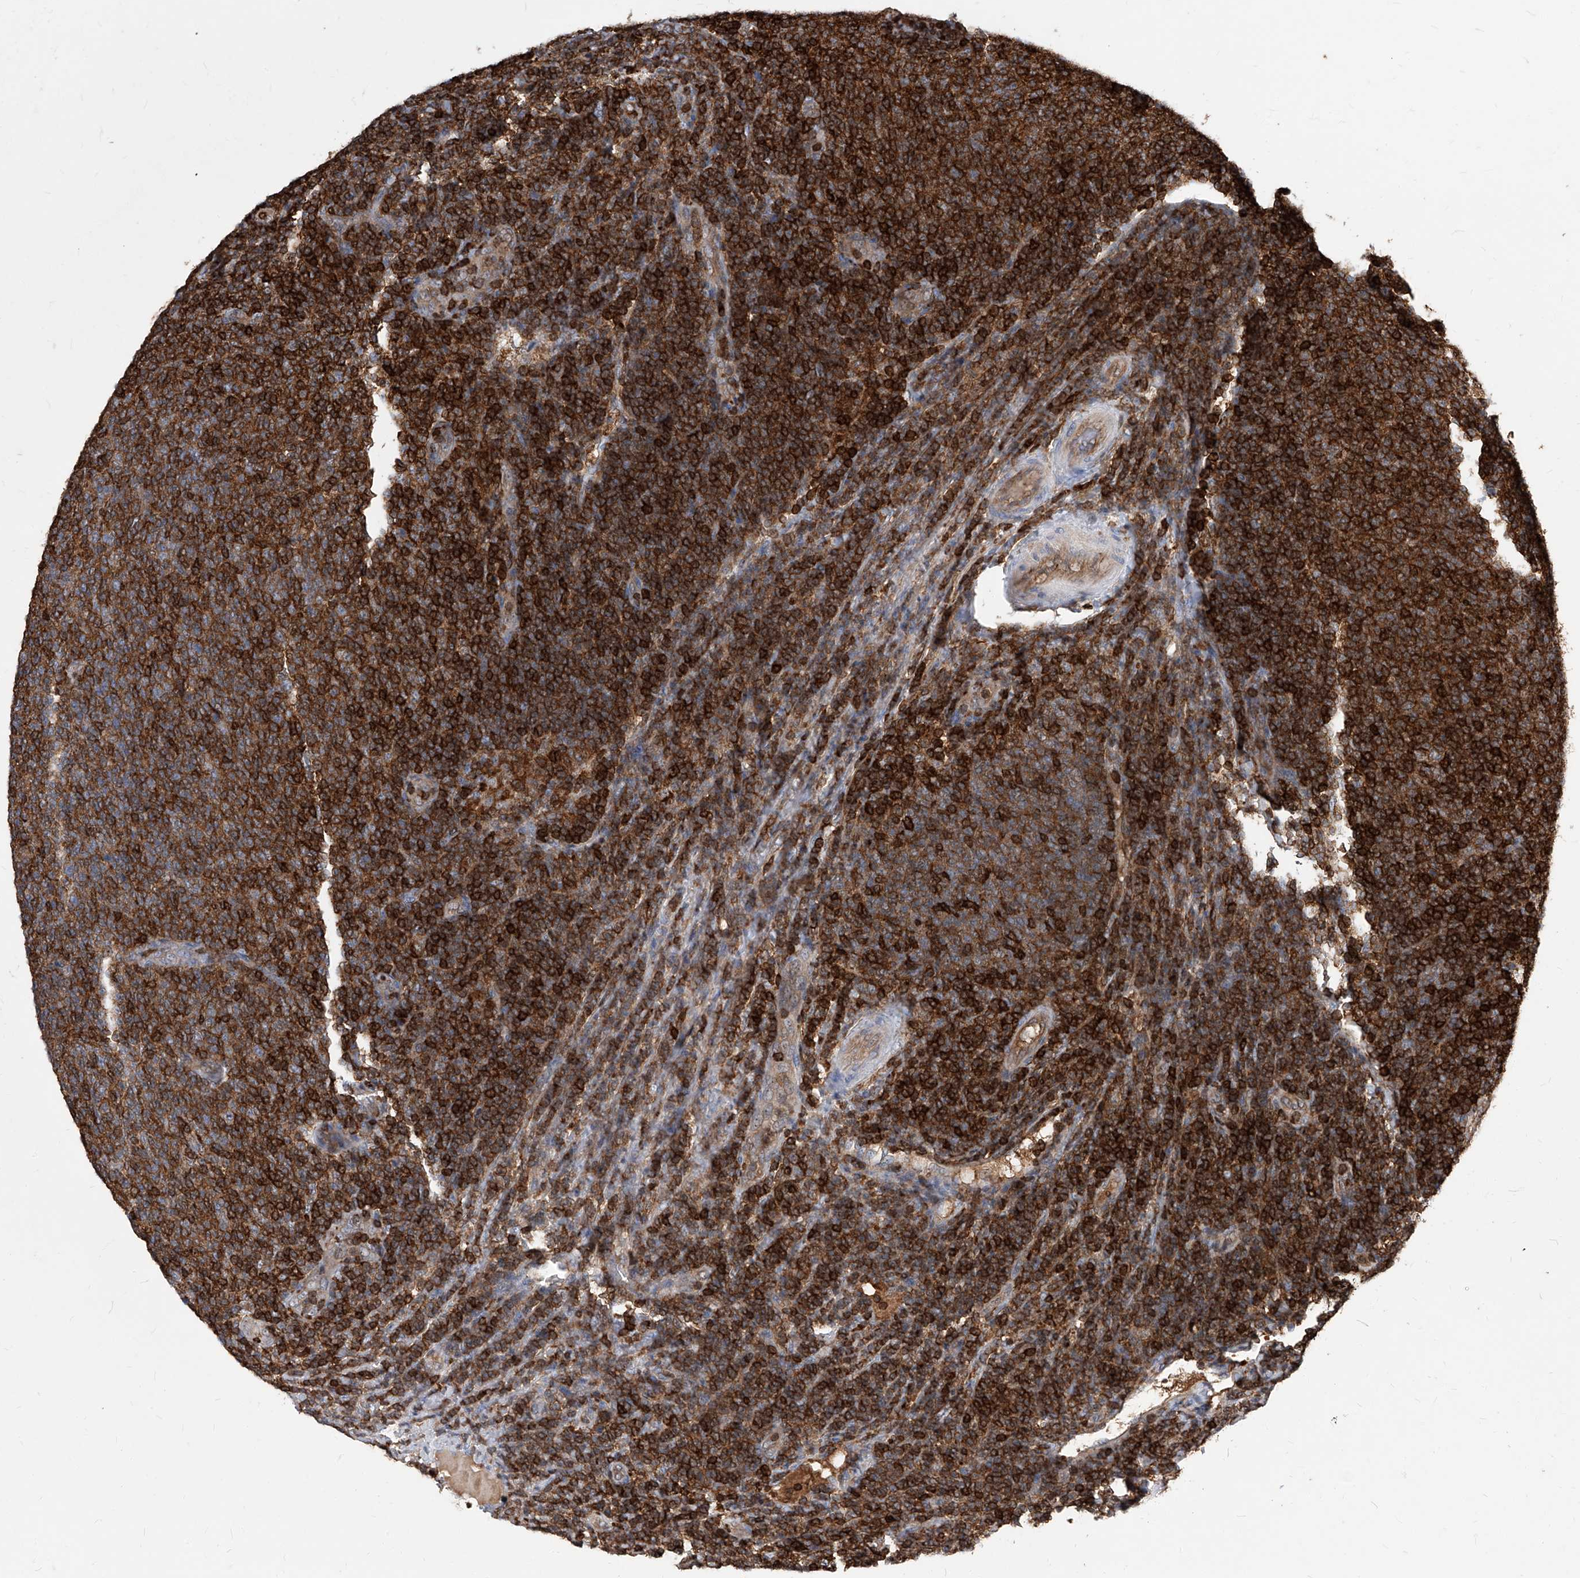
{"staining": {"intensity": "strong", "quantity": "25%-75%", "location": "cytoplasmic/membranous"}, "tissue": "lymphoma", "cell_type": "Tumor cells", "image_type": "cancer", "snomed": [{"axis": "morphology", "description": "Malignant lymphoma, non-Hodgkin's type, Low grade"}, {"axis": "topography", "description": "Lymph node"}], "caption": "Strong cytoplasmic/membranous positivity for a protein is appreciated in about 25%-75% of tumor cells of malignant lymphoma, non-Hodgkin's type (low-grade) using immunohistochemistry (IHC).", "gene": "ABRACL", "patient": {"sex": "male", "age": 66}}